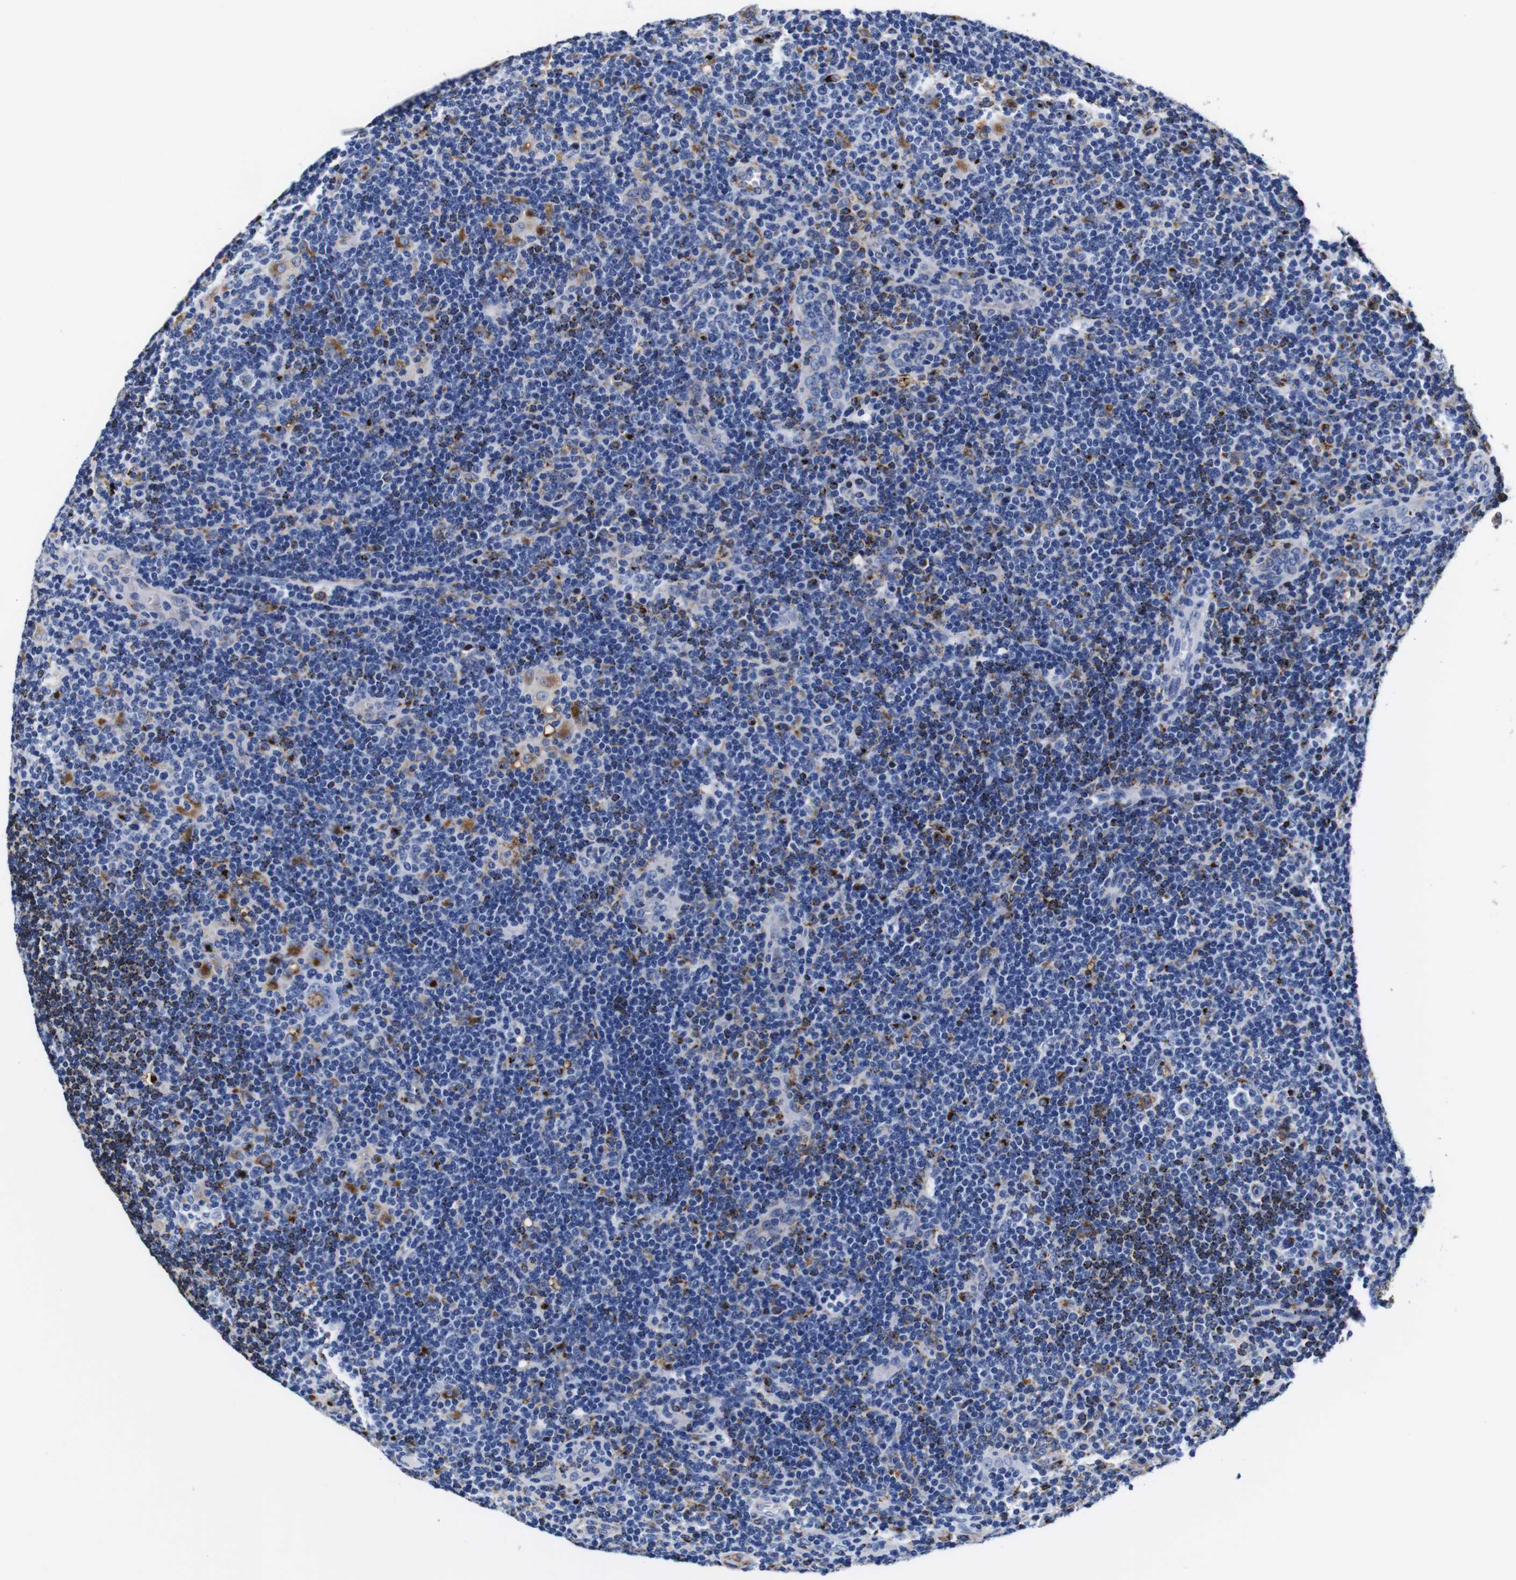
{"staining": {"intensity": "negative", "quantity": "none", "location": "none"}, "tissue": "lymphoma", "cell_type": "Tumor cells", "image_type": "cancer", "snomed": [{"axis": "morphology", "description": "Hodgkin's disease, NOS"}, {"axis": "topography", "description": "Lymph node"}], "caption": "DAB (3,3'-diaminobenzidine) immunohistochemical staining of Hodgkin's disease exhibits no significant expression in tumor cells. (Stains: DAB (3,3'-diaminobenzidine) IHC with hematoxylin counter stain, Microscopy: brightfield microscopy at high magnification).", "gene": "HLA-DMB", "patient": {"sex": "female", "age": 57}}